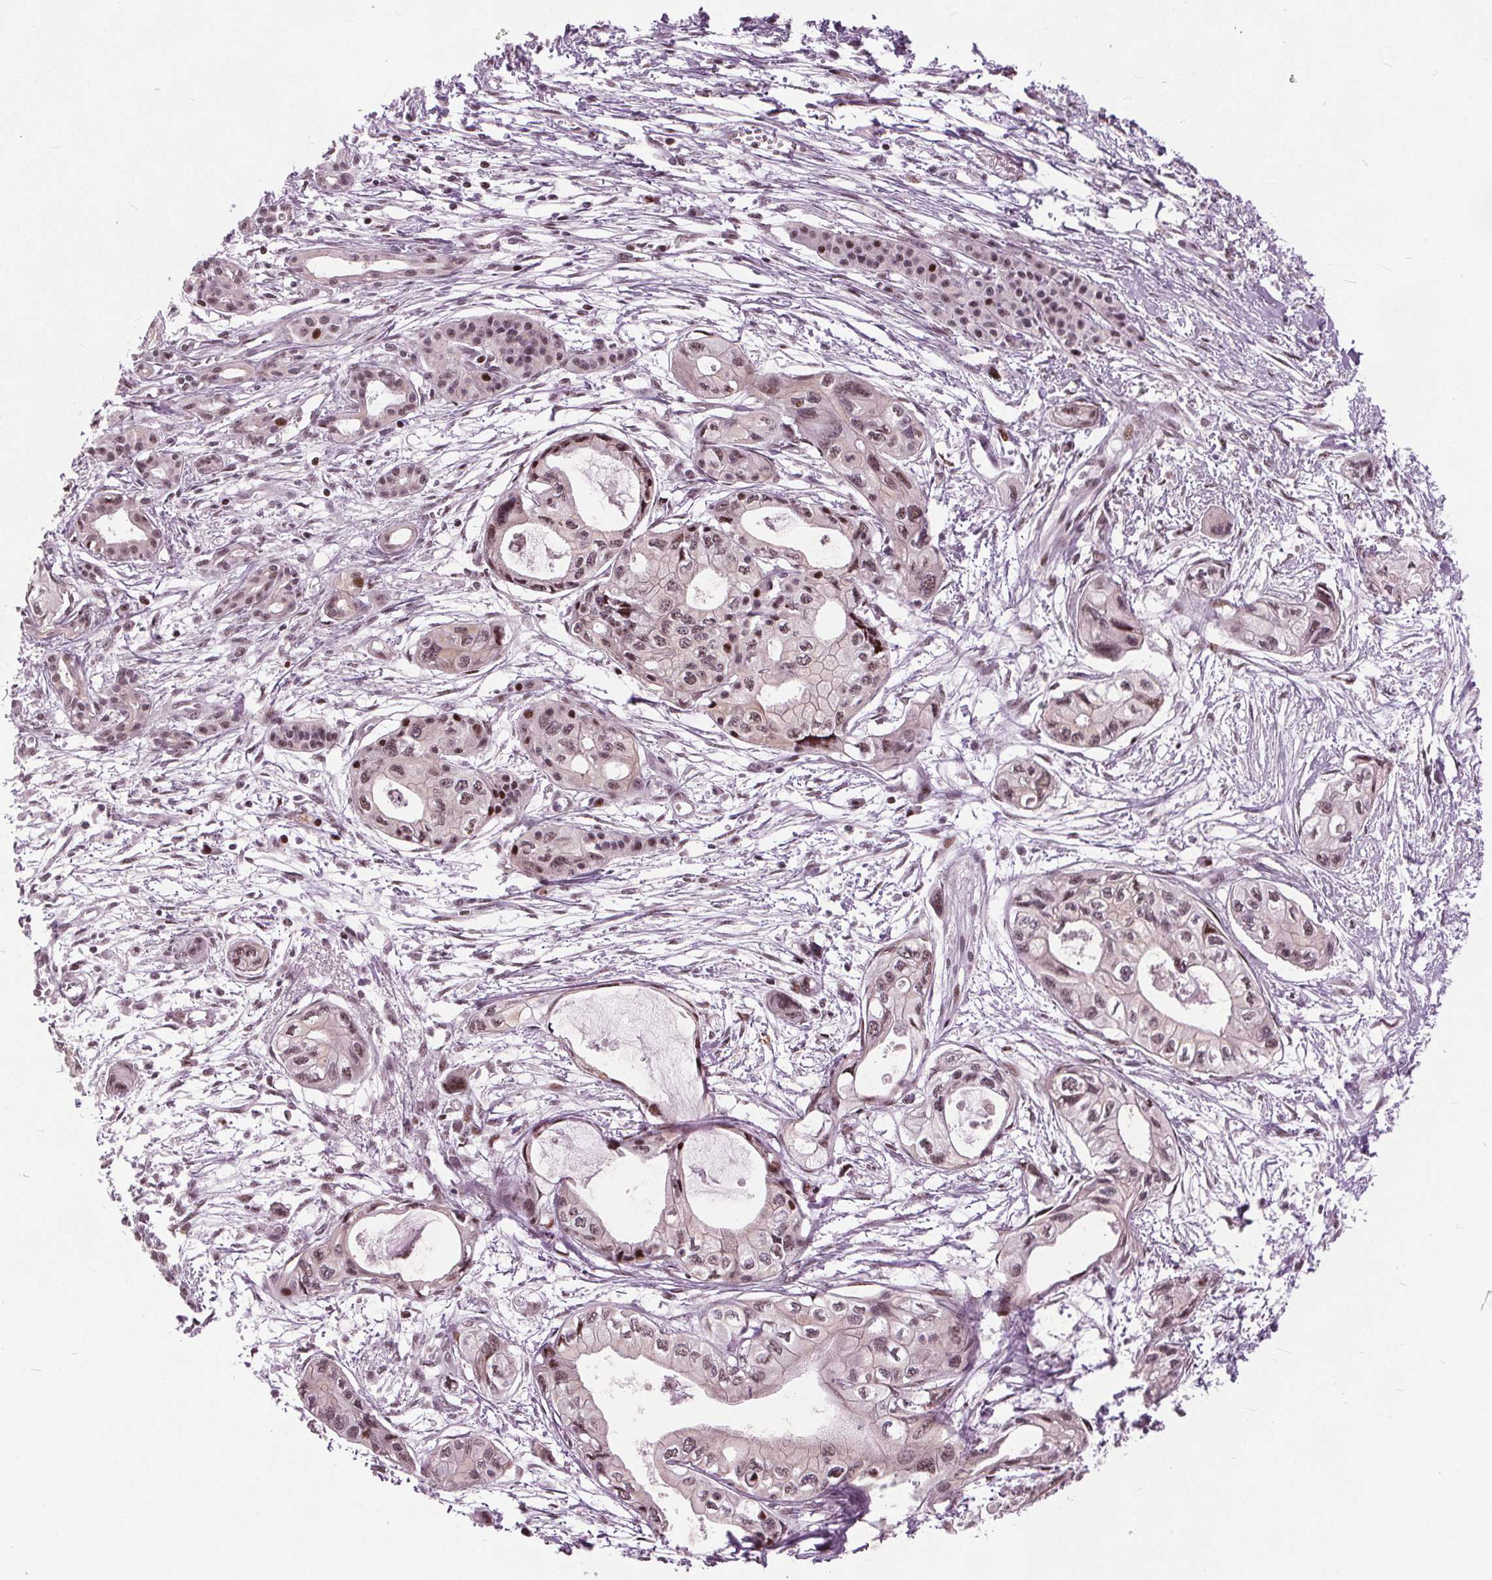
{"staining": {"intensity": "moderate", "quantity": ">75%", "location": "nuclear"}, "tissue": "pancreatic cancer", "cell_type": "Tumor cells", "image_type": "cancer", "snomed": [{"axis": "morphology", "description": "Adenocarcinoma, NOS"}, {"axis": "topography", "description": "Pancreas"}], "caption": "A histopathology image showing moderate nuclear expression in about >75% of tumor cells in pancreatic cancer (adenocarcinoma), as visualized by brown immunohistochemical staining.", "gene": "TTC34", "patient": {"sex": "female", "age": 76}}